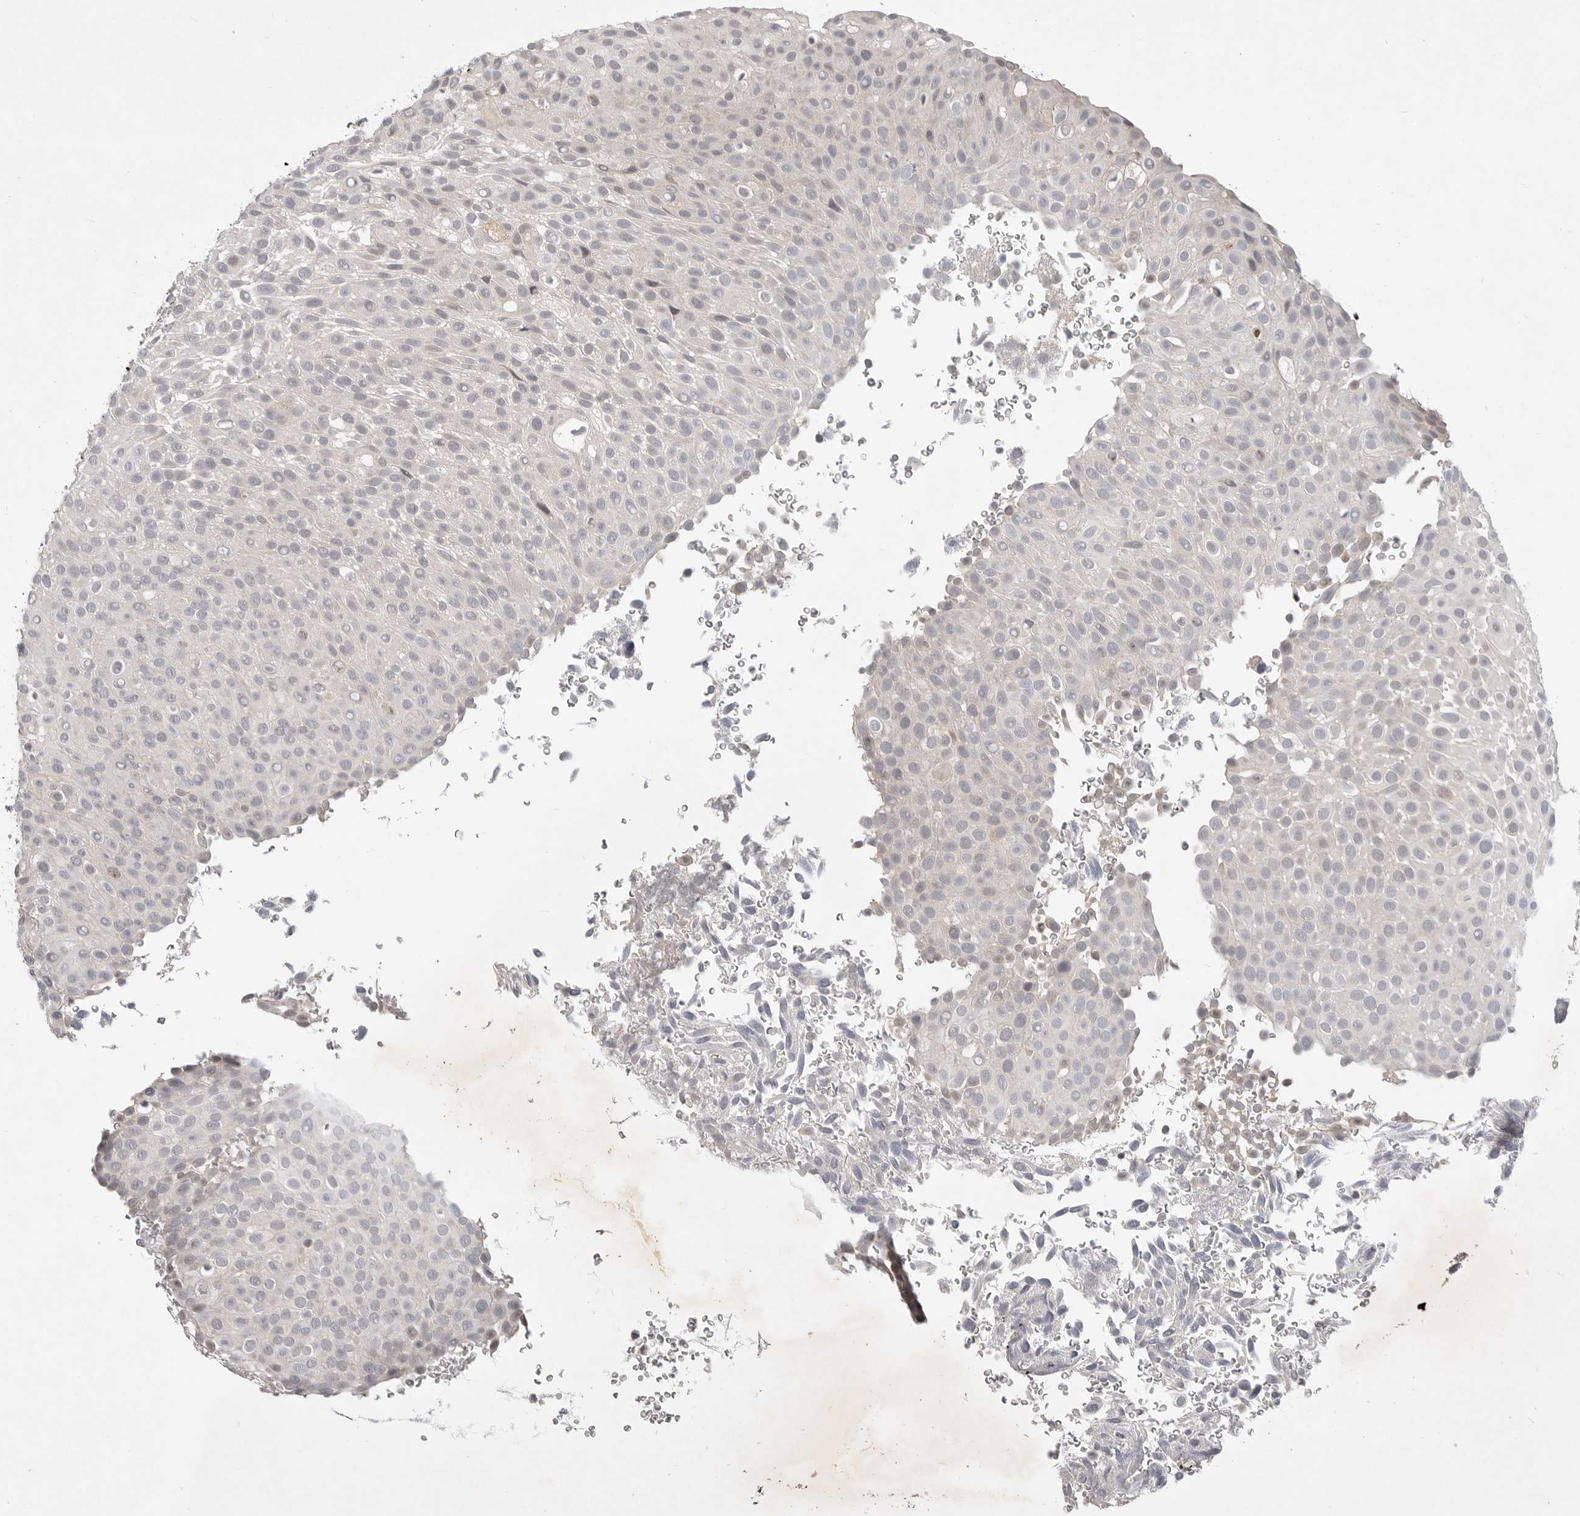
{"staining": {"intensity": "negative", "quantity": "none", "location": "none"}, "tissue": "urothelial cancer", "cell_type": "Tumor cells", "image_type": "cancer", "snomed": [{"axis": "morphology", "description": "Urothelial carcinoma, Low grade"}, {"axis": "topography", "description": "Urinary bladder"}], "caption": "Human urothelial carcinoma (low-grade) stained for a protein using IHC reveals no expression in tumor cells.", "gene": "ITGAD", "patient": {"sex": "male", "age": 78}}